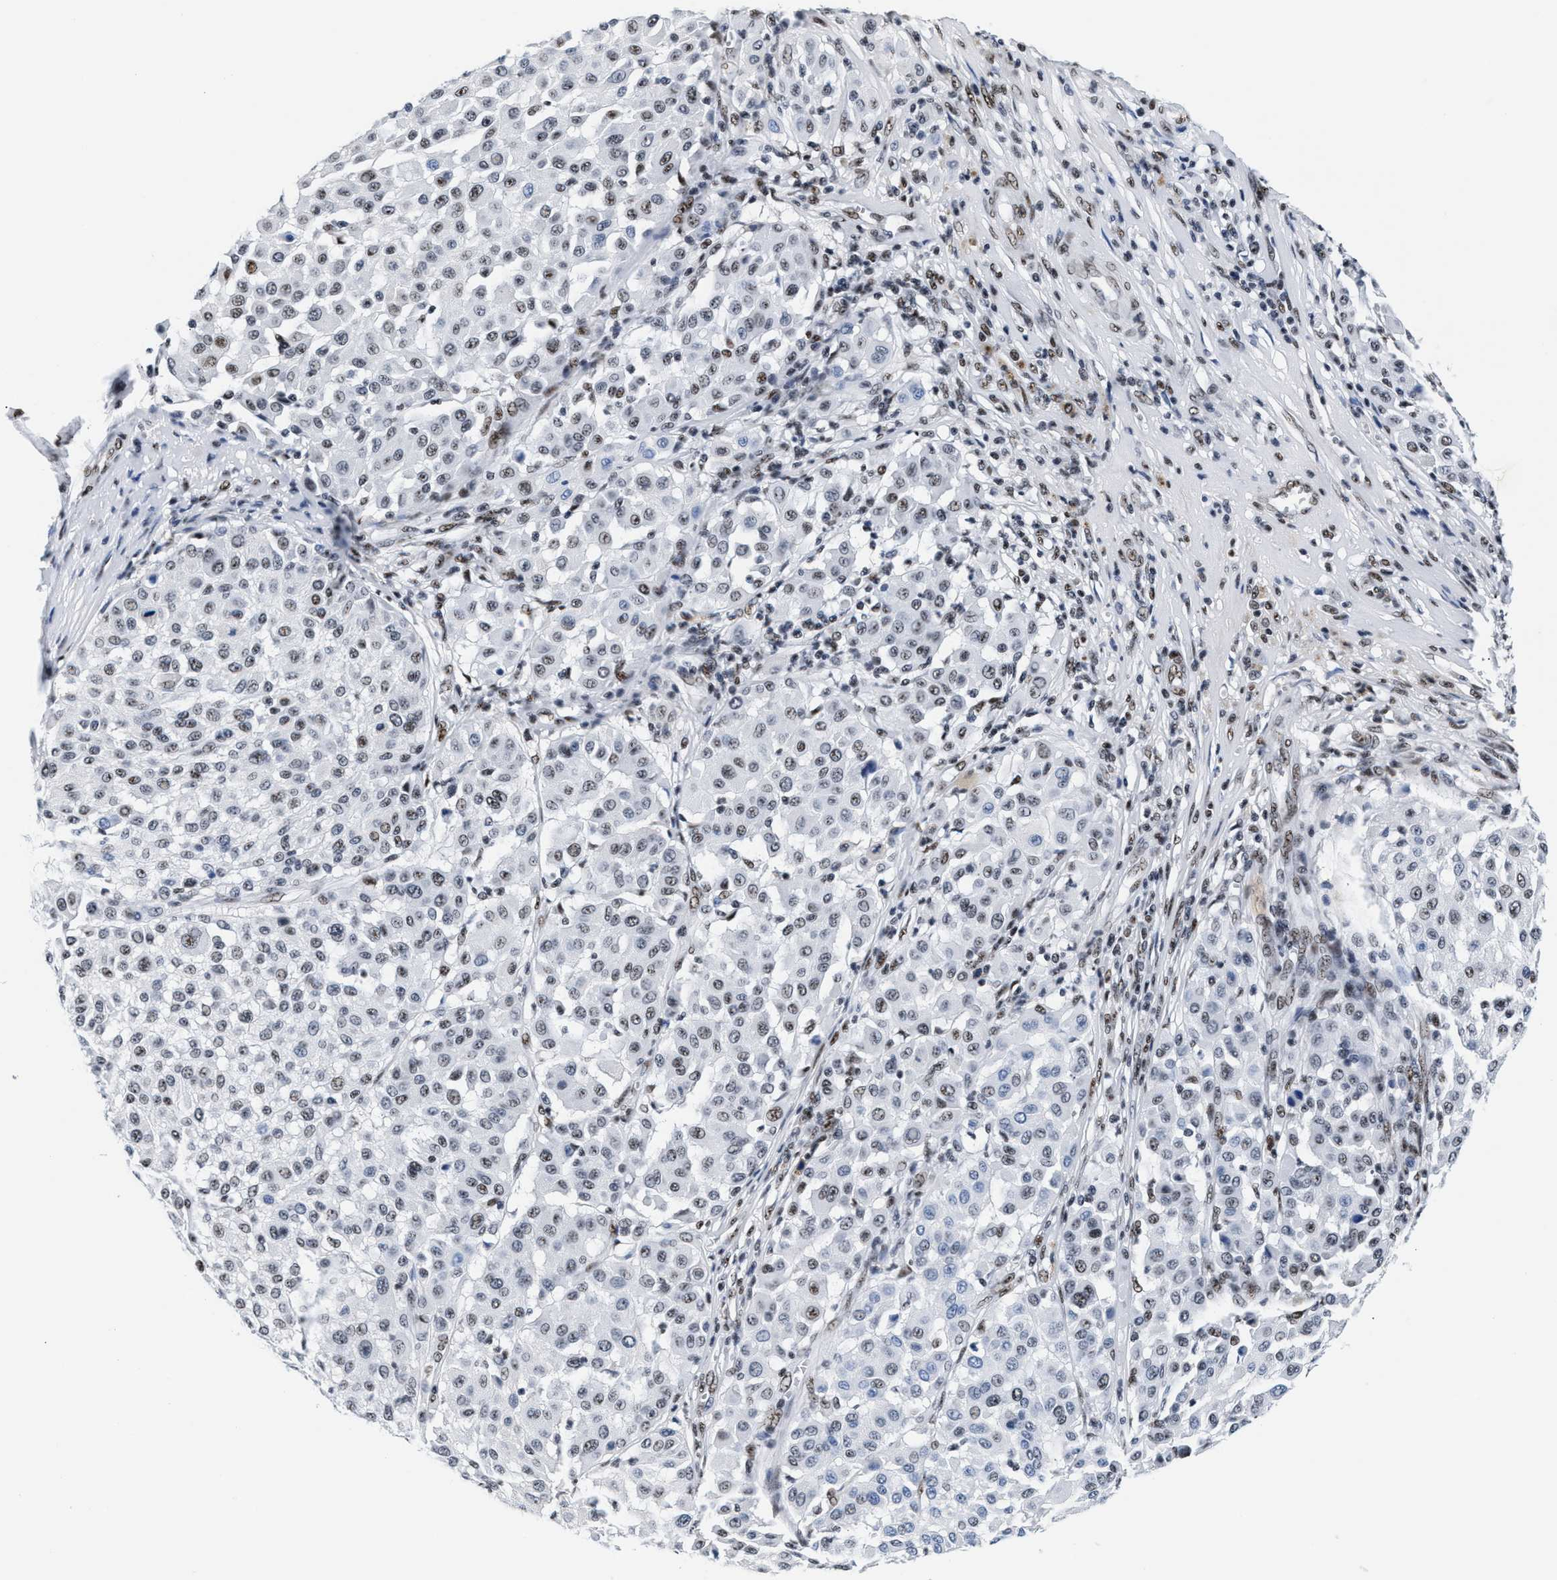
{"staining": {"intensity": "weak", "quantity": "25%-75%", "location": "nuclear"}, "tissue": "melanoma", "cell_type": "Tumor cells", "image_type": "cancer", "snomed": [{"axis": "morphology", "description": "Malignant melanoma, Metastatic site"}, {"axis": "topography", "description": "Soft tissue"}], "caption": "High-power microscopy captured an immunohistochemistry (IHC) micrograph of malignant melanoma (metastatic site), revealing weak nuclear expression in about 25%-75% of tumor cells.", "gene": "RAD50", "patient": {"sex": "male", "age": 41}}